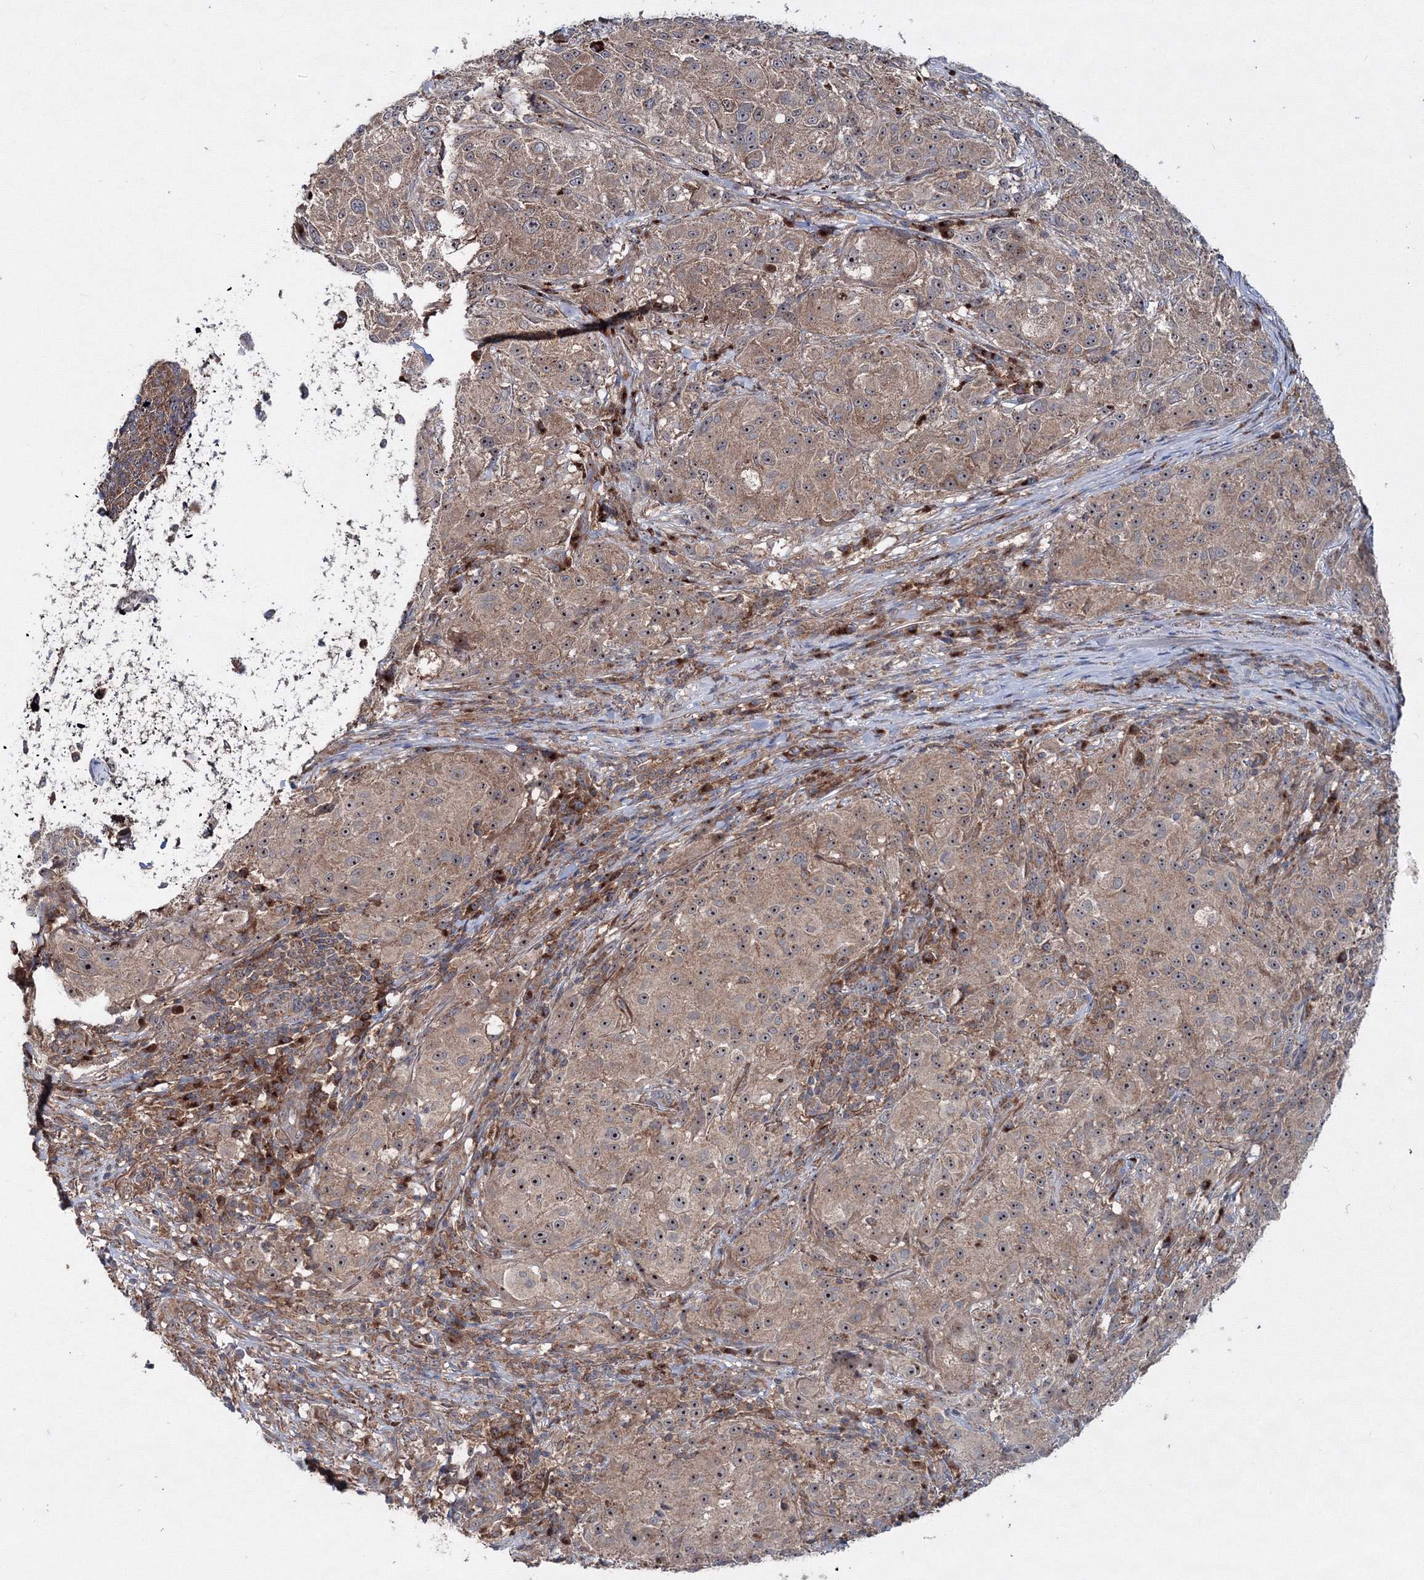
{"staining": {"intensity": "moderate", "quantity": ">75%", "location": "cytoplasmic/membranous,nuclear"}, "tissue": "melanoma", "cell_type": "Tumor cells", "image_type": "cancer", "snomed": [{"axis": "morphology", "description": "Necrosis, NOS"}, {"axis": "morphology", "description": "Malignant melanoma, NOS"}, {"axis": "topography", "description": "Skin"}], "caption": "Malignant melanoma stained for a protein (brown) demonstrates moderate cytoplasmic/membranous and nuclear positive expression in about >75% of tumor cells.", "gene": "PEX13", "patient": {"sex": "female", "age": 87}}